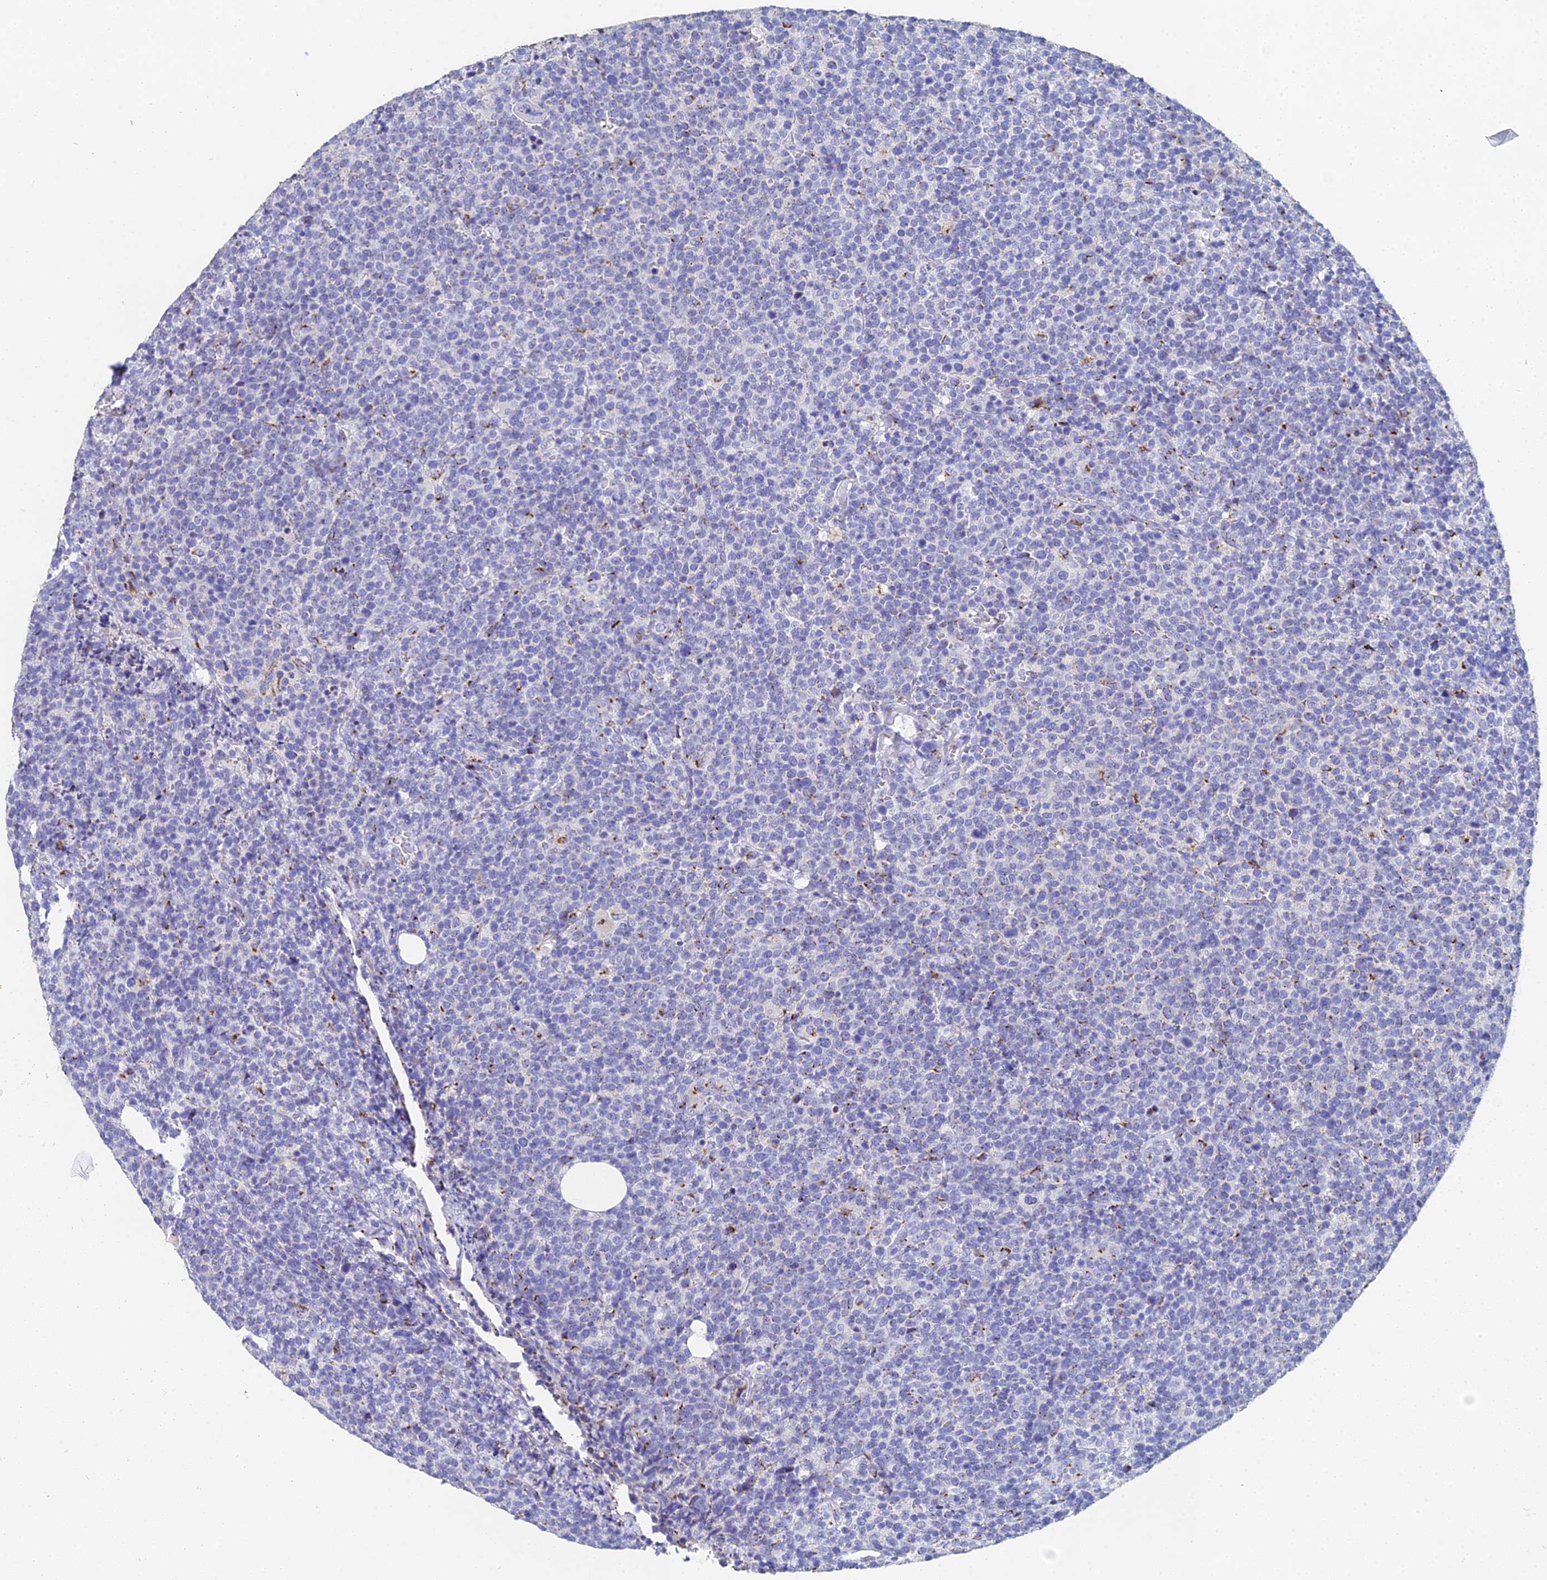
{"staining": {"intensity": "negative", "quantity": "none", "location": "none"}, "tissue": "lymphoma", "cell_type": "Tumor cells", "image_type": "cancer", "snomed": [{"axis": "morphology", "description": "Malignant lymphoma, non-Hodgkin's type, High grade"}, {"axis": "topography", "description": "Lymph node"}], "caption": "Immunohistochemistry (IHC) of lymphoma reveals no expression in tumor cells. Nuclei are stained in blue.", "gene": "ENSG00000268674", "patient": {"sex": "male", "age": 61}}